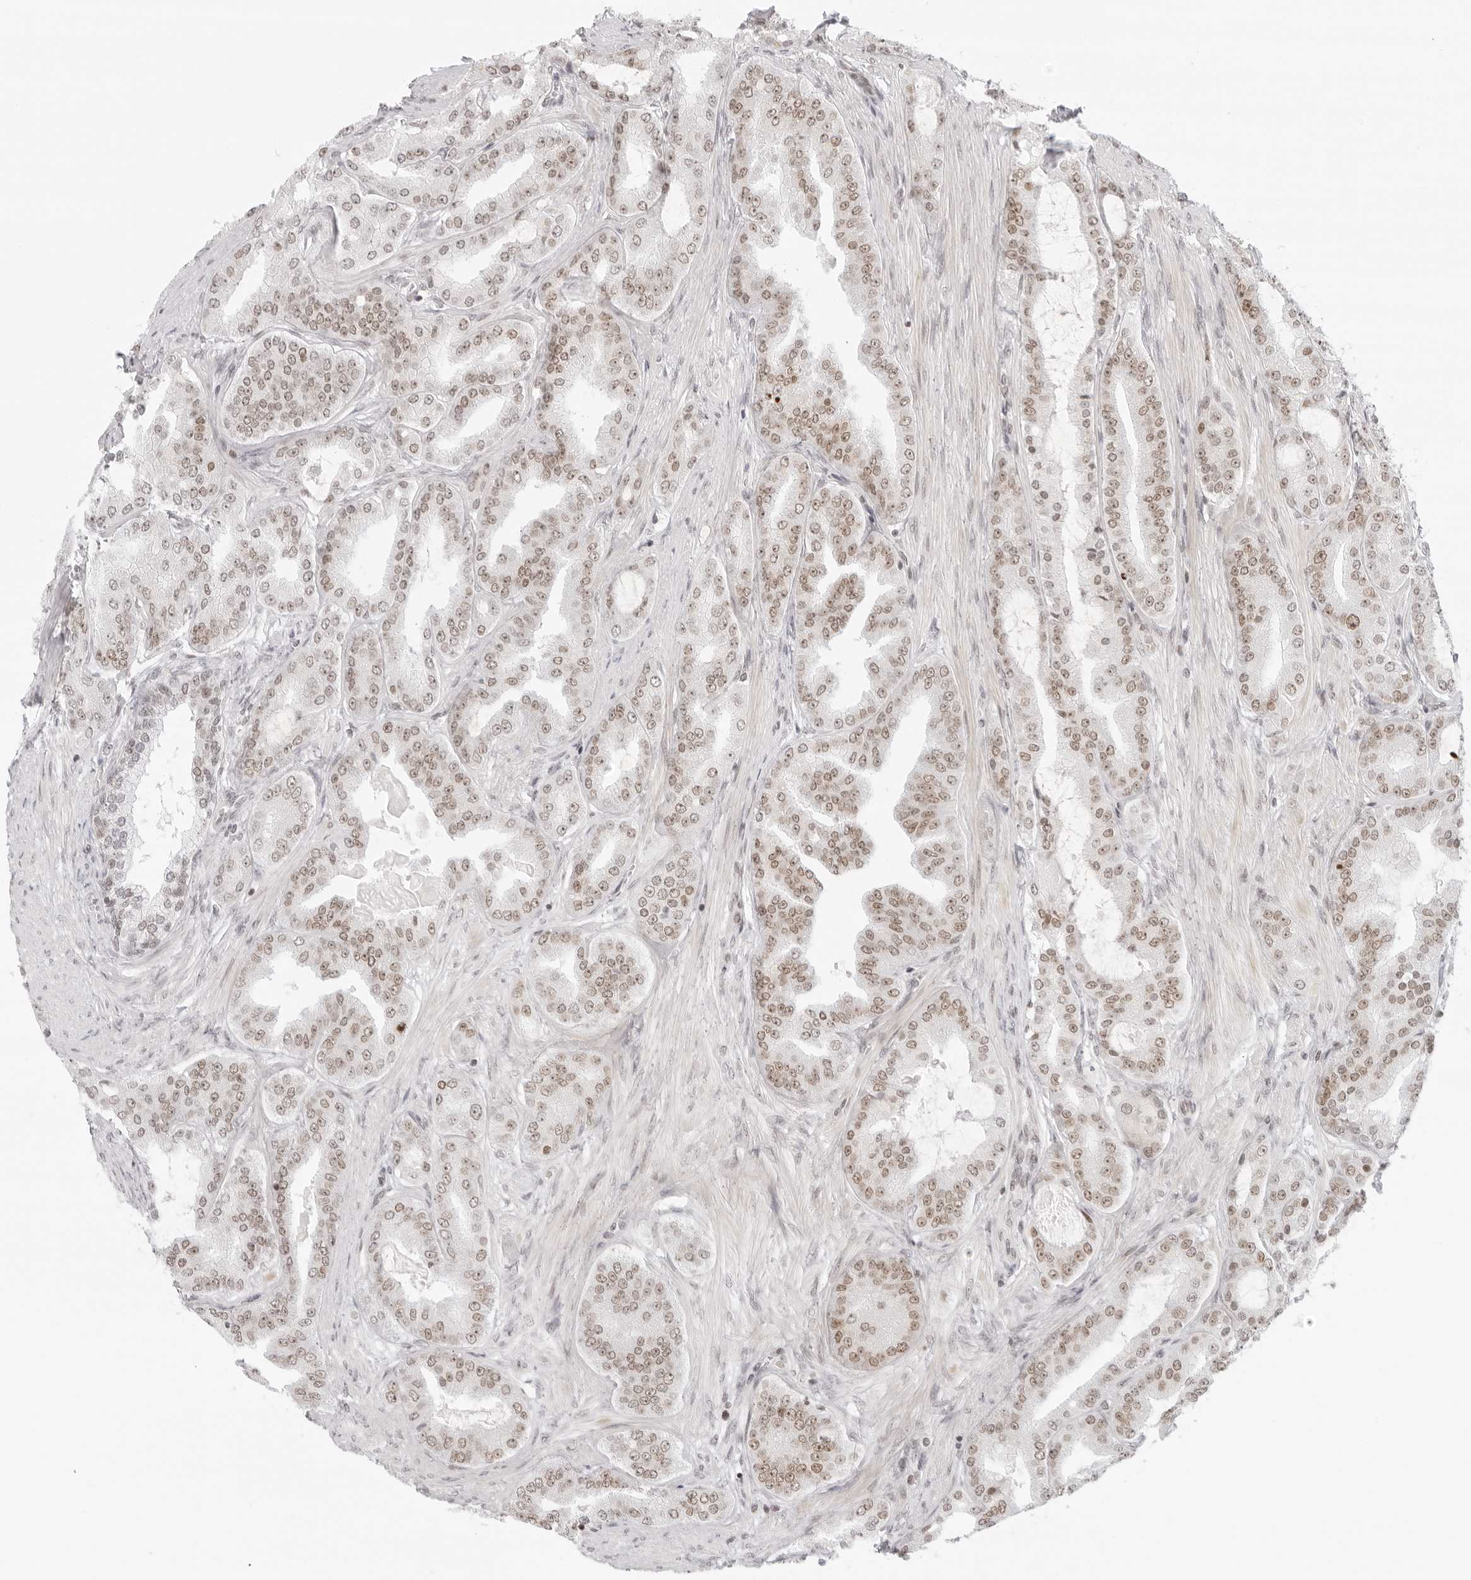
{"staining": {"intensity": "weak", "quantity": ">75%", "location": "nuclear"}, "tissue": "prostate cancer", "cell_type": "Tumor cells", "image_type": "cancer", "snomed": [{"axis": "morphology", "description": "Adenocarcinoma, High grade"}, {"axis": "topography", "description": "Prostate"}], "caption": "The immunohistochemical stain highlights weak nuclear staining in tumor cells of high-grade adenocarcinoma (prostate) tissue. Immunohistochemistry (ihc) stains the protein in brown and the nuclei are stained blue.", "gene": "RCC1", "patient": {"sex": "male", "age": 60}}